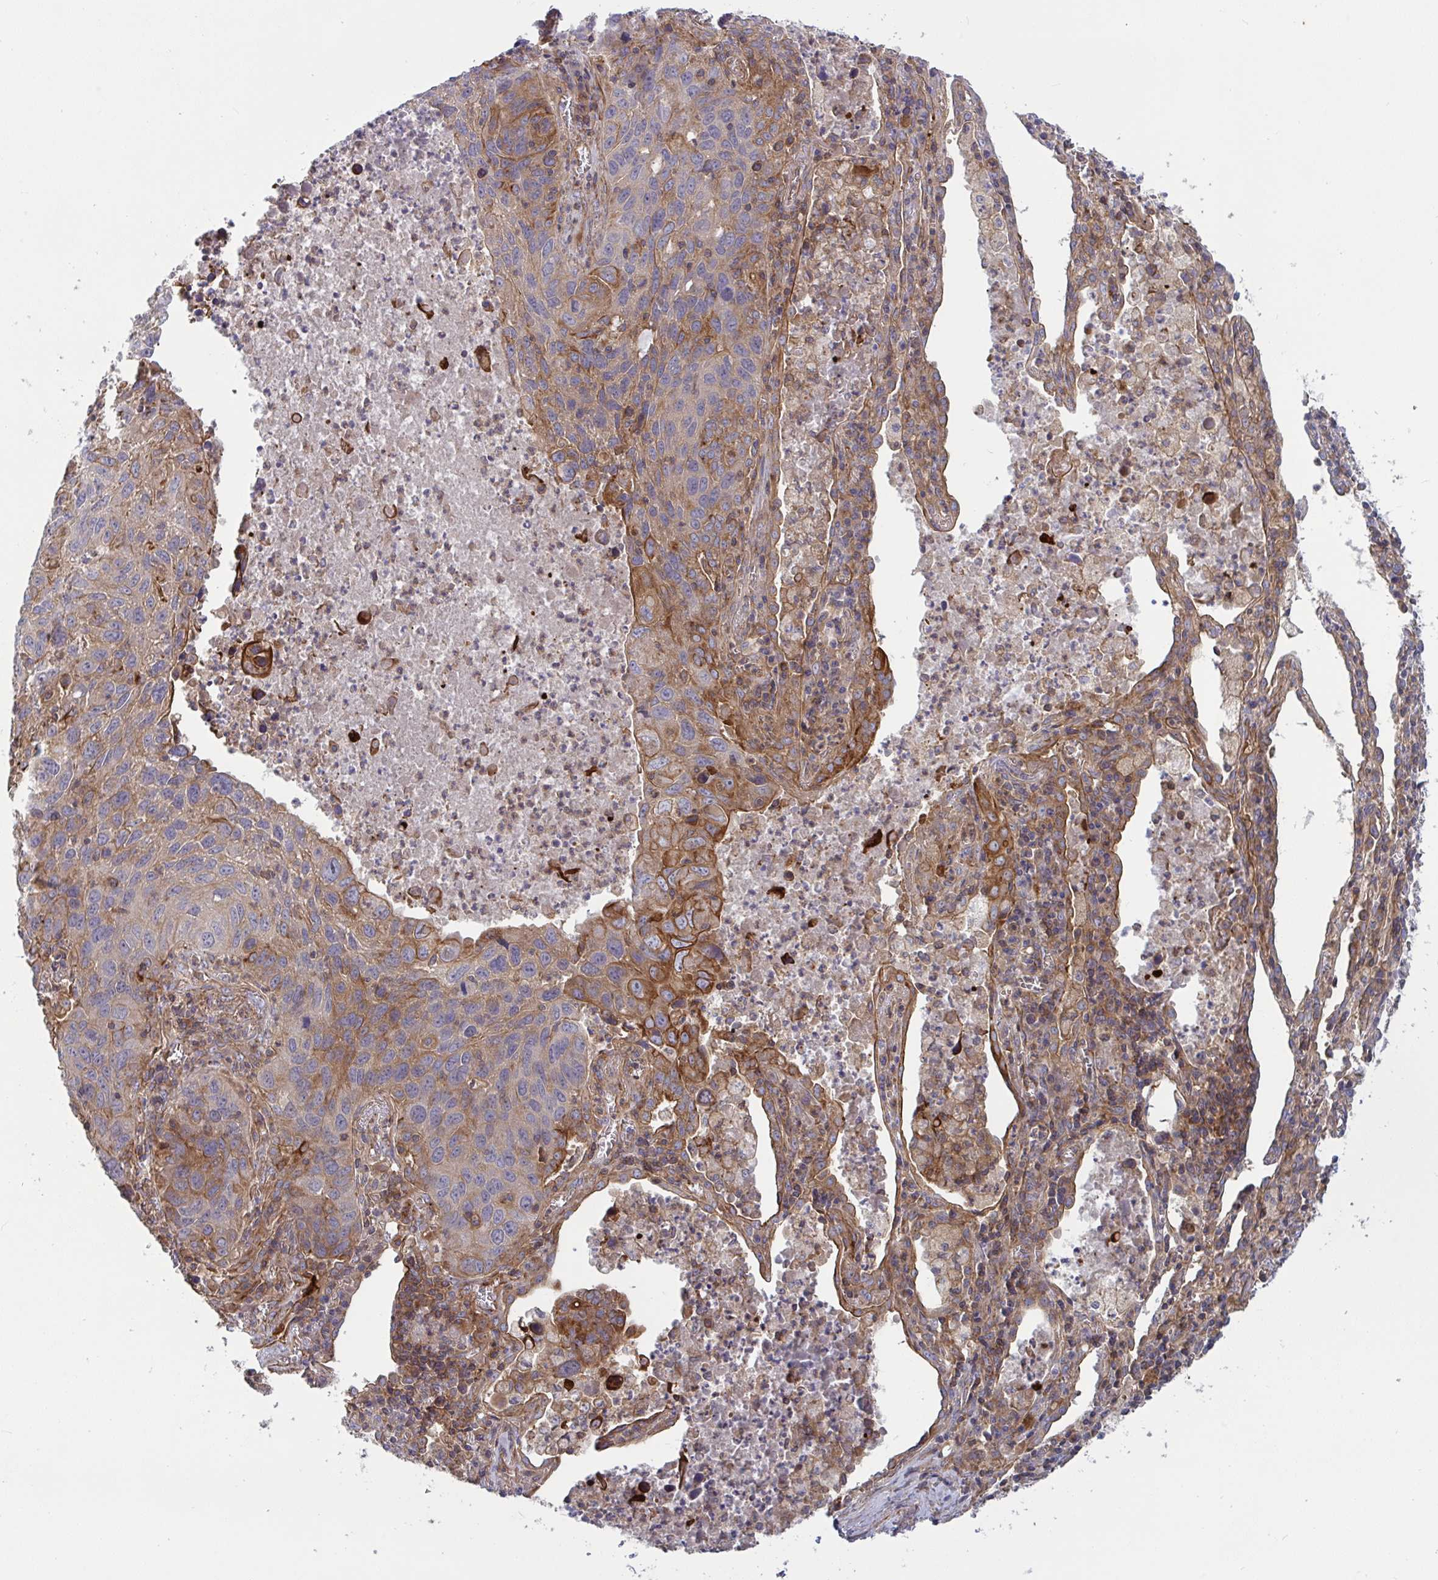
{"staining": {"intensity": "moderate", "quantity": "25%-75%", "location": "cytoplasmic/membranous"}, "tissue": "lung cancer", "cell_type": "Tumor cells", "image_type": "cancer", "snomed": [{"axis": "morphology", "description": "Squamous cell carcinoma, NOS"}, {"axis": "topography", "description": "Lung"}], "caption": "The image demonstrates a brown stain indicating the presence of a protein in the cytoplasmic/membranous of tumor cells in lung cancer. (Stains: DAB (3,3'-diaminobenzidine) in brown, nuclei in blue, Microscopy: brightfield microscopy at high magnification).", "gene": "TANK", "patient": {"sex": "female", "age": 61}}